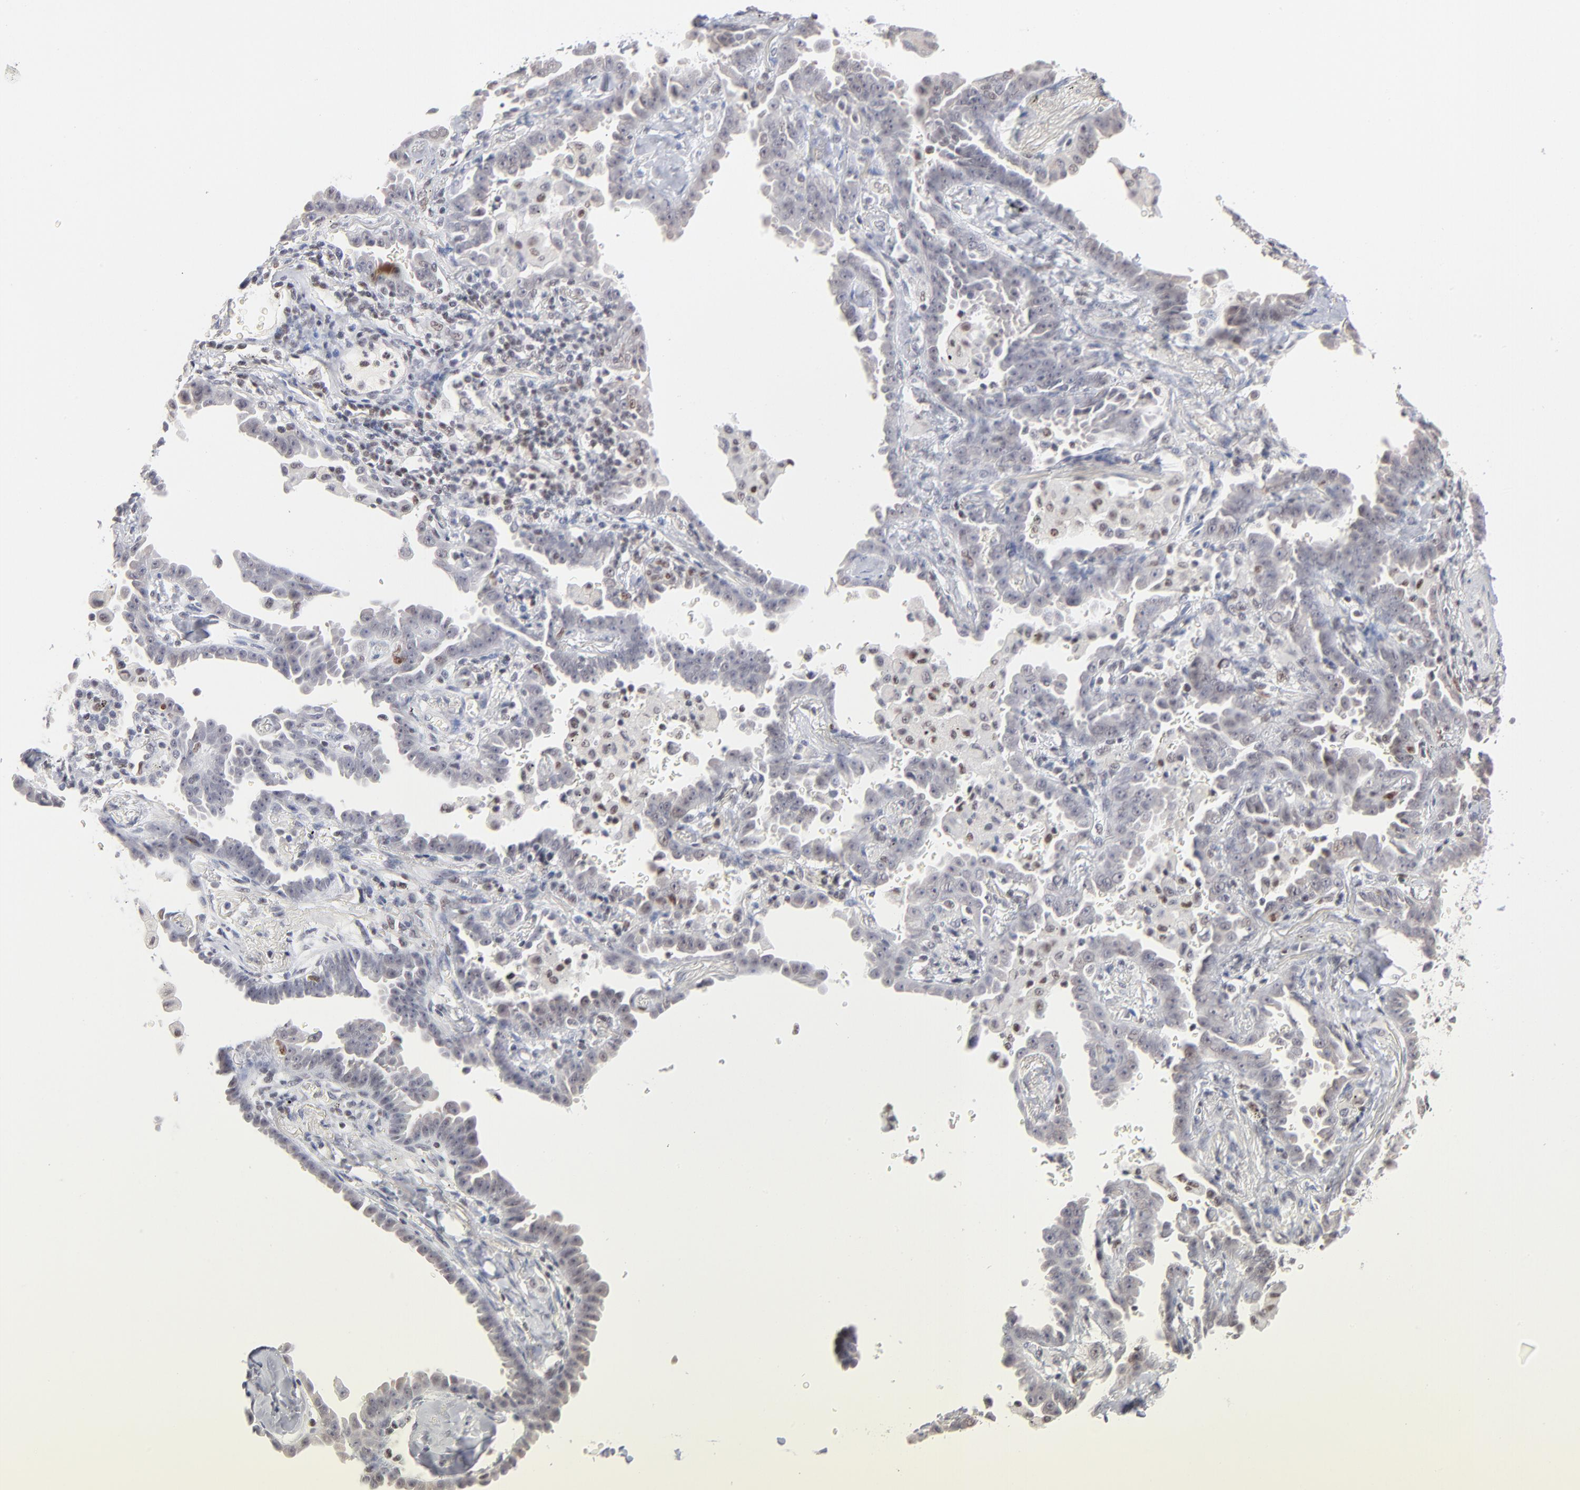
{"staining": {"intensity": "negative", "quantity": "none", "location": "none"}, "tissue": "lung cancer", "cell_type": "Tumor cells", "image_type": "cancer", "snomed": [{"axis": "morphology", "description": "Adenocarcinoma, NOS"}, {"axis": "topography", "description": "Lung"}], "caption": "Lung adenocarcinoma was stained to show a protein in brown. There is no significant expression in tumor cells.", "gene": "MAX", "patient": {"sex": "female", "age": 64}}